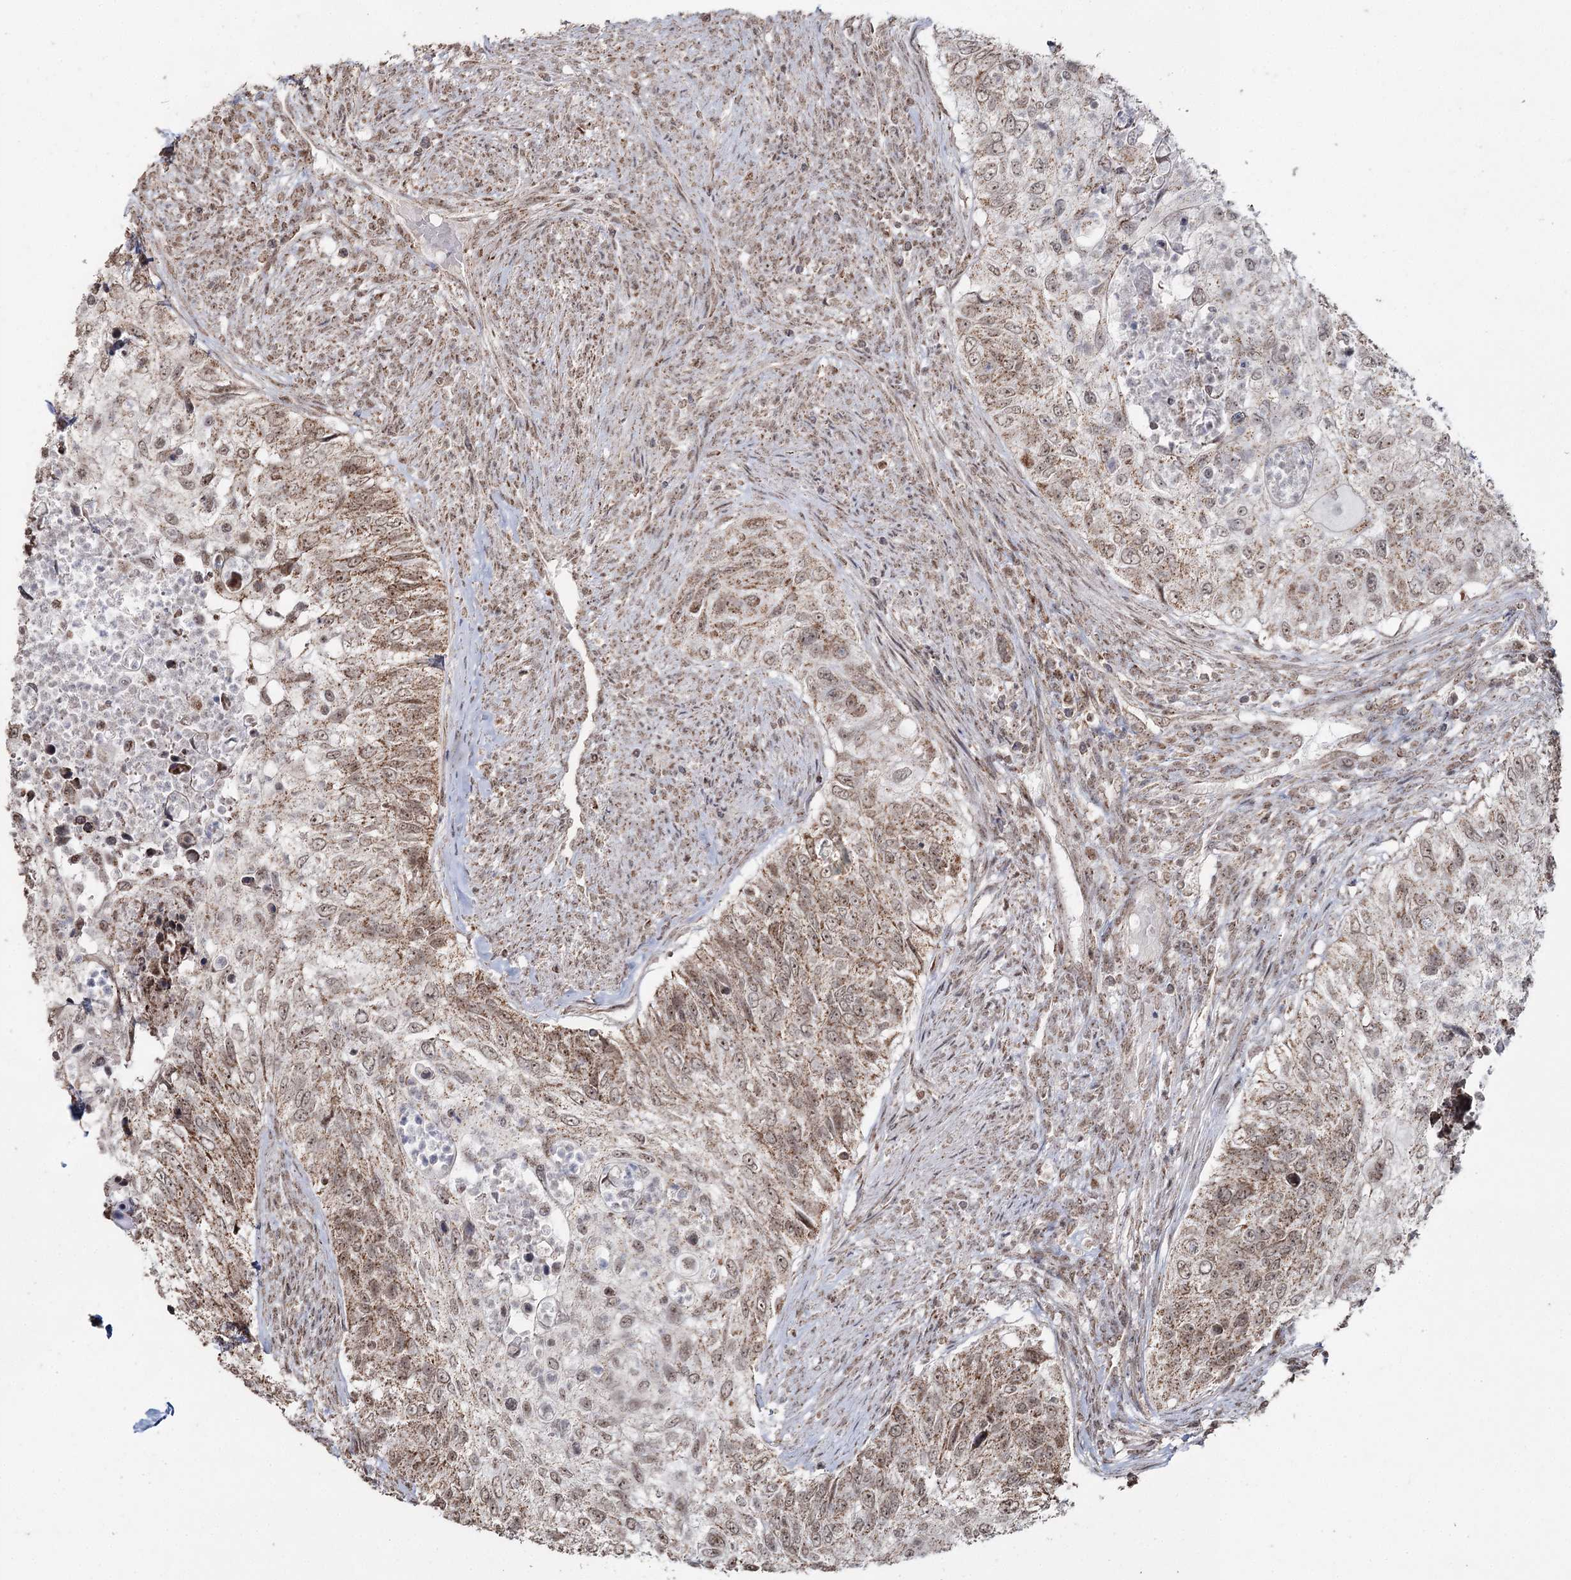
{"staining": {"intensity": "moderate", "quantity": ">75%", "location": "cytoplasmic/membranous,nuclear"}, "tissue": "urothelial cancer", "cell_type": "Tumor cells", "image_type": "cancer", "snomed": [{"axis": "morphology", "description": "Urothelial carcinoma, High grade"}, {"axis": "topography", "description": "Urinary bladder"}], "caption": "This image displays immunohistochemistry (IHC) staining of human urothelial cancer, with medium moderate cytoplasmic/membranous and nuclear staining in approximately >75% of tumor cells.", "gene": "PDHX", "patient": {"sex": "female", "age": 60}}